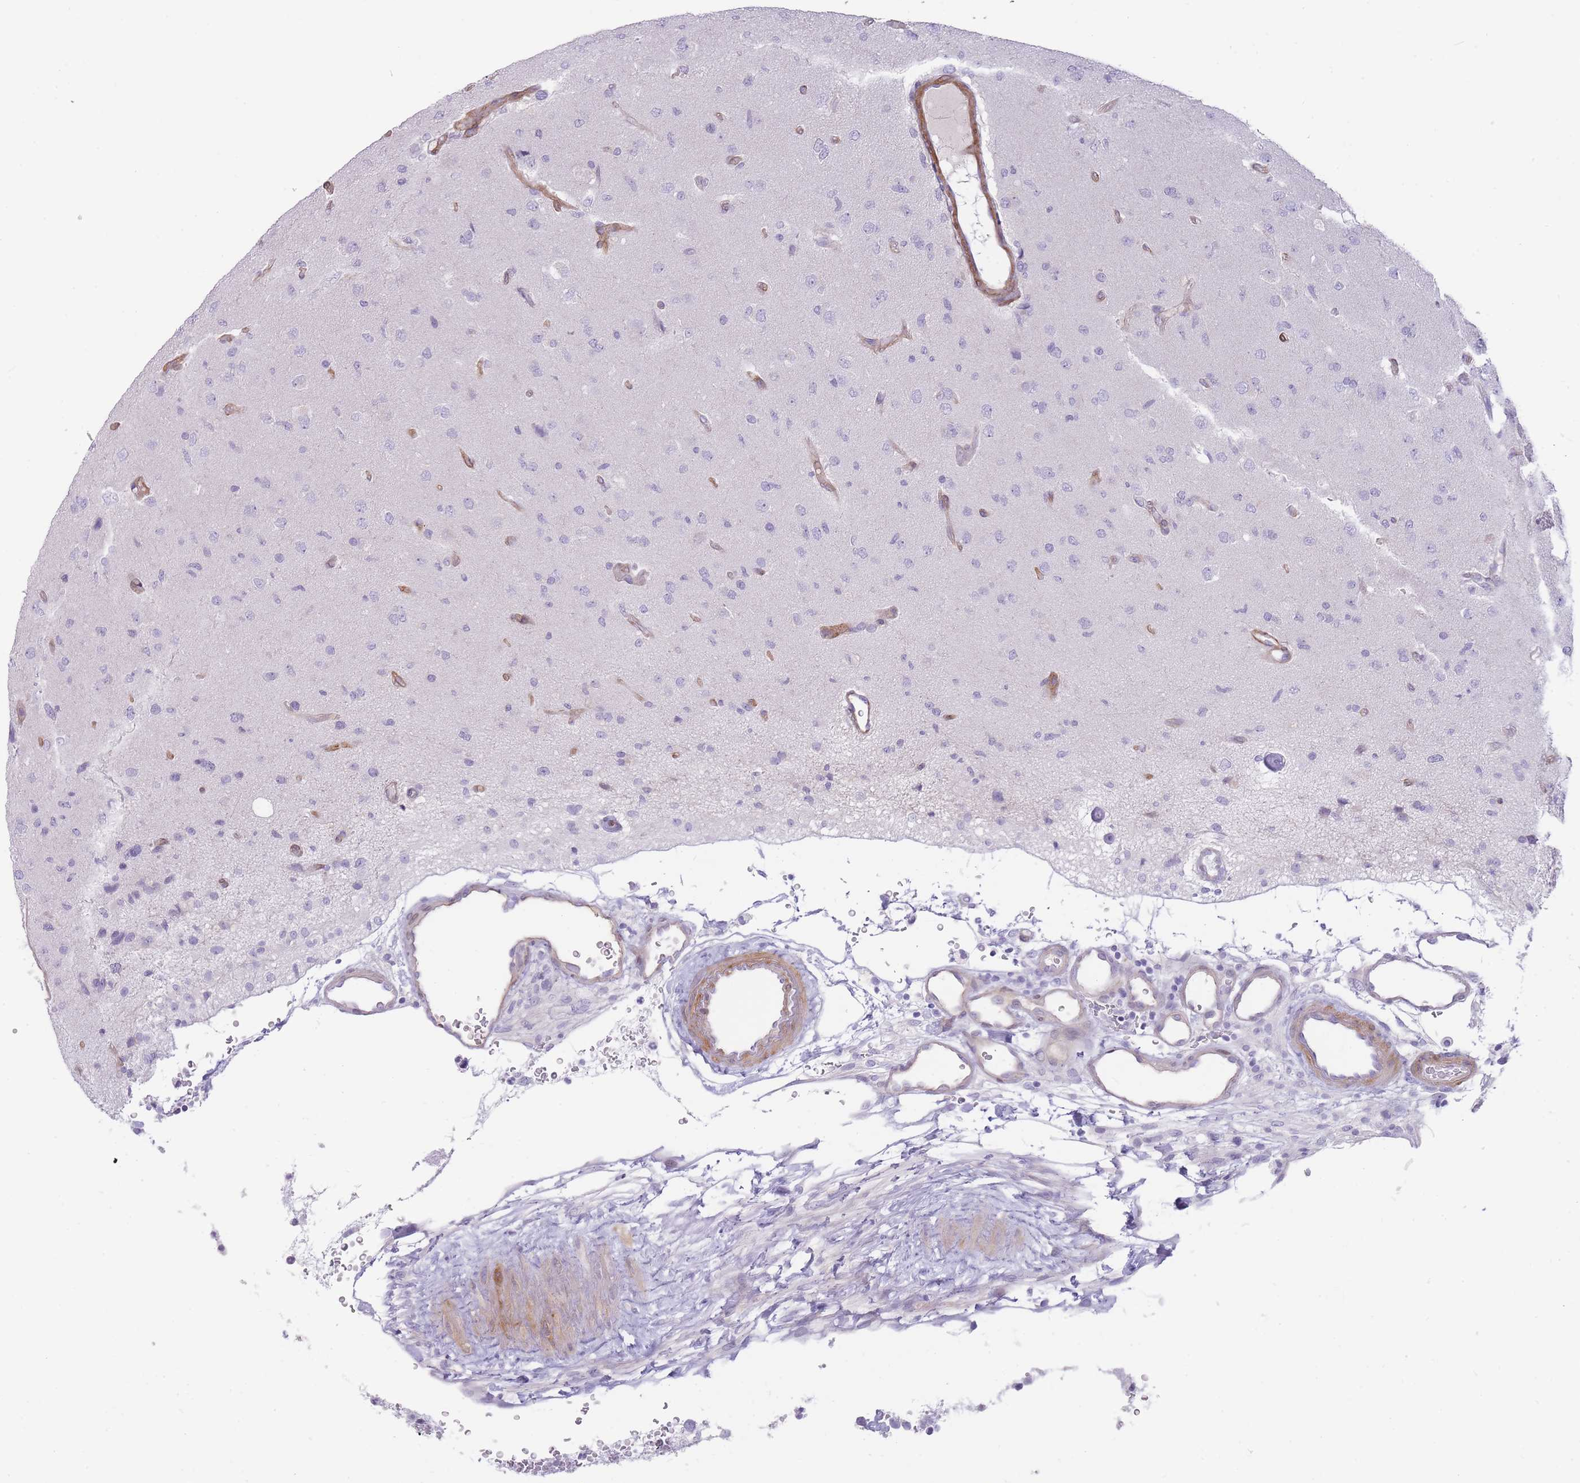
{"staining": {"intensity": "negative", "quantity": "none", "location": "none"}, "tissue": "glioma", "cell_type": "Tumor cells", "image_type": "cancer", "snomed": [{"axis": "morphology", "description": "Glioma, malignant, High grade"}, {"axis": "topography", "description": "Brain"}], "caption": "Immunohistochemical staining of human glioma shows no significant positivity in tumor cells.", "gene": "OR11H12", "patient": {"sex": "male", "age": 77}}